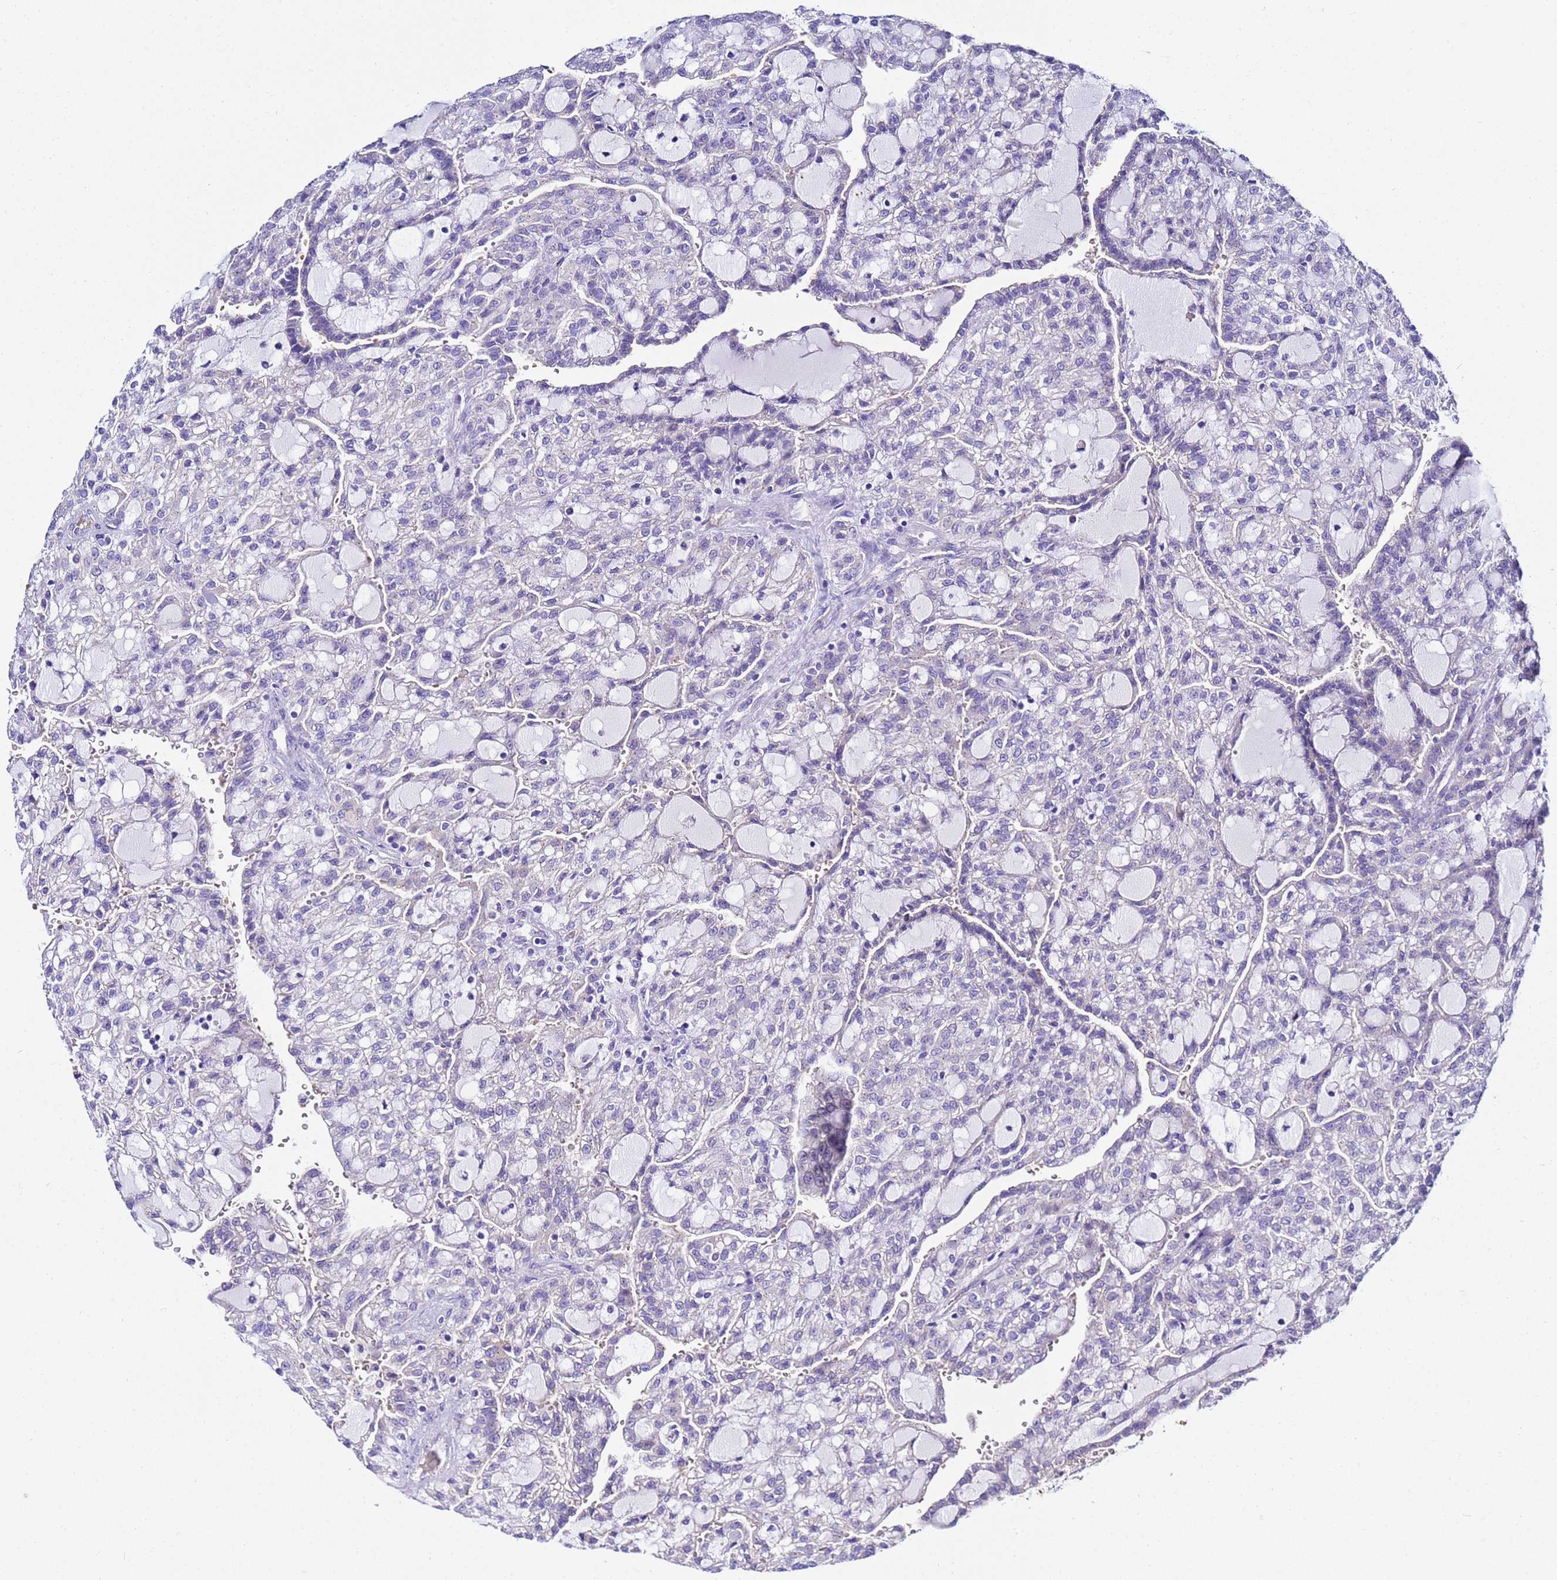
{"staining": {"intensity": "negative", "quantity": "none", "location": "none"}, "tissue": "renal cancer", "cell_type": "Tumor cells", "image_type": "cancer", "snomed": [{"axis": "morphology", "description": "Adenocarcinoma, NOS"}, {"axis": "topography", "description": "Kidney"}], "caption": "Image shows no protein positivity in tumor cells of adenocarcinoma (renal) tissue.", "gene": "USP18", "patient": {"sex": "male", "age": 63}}